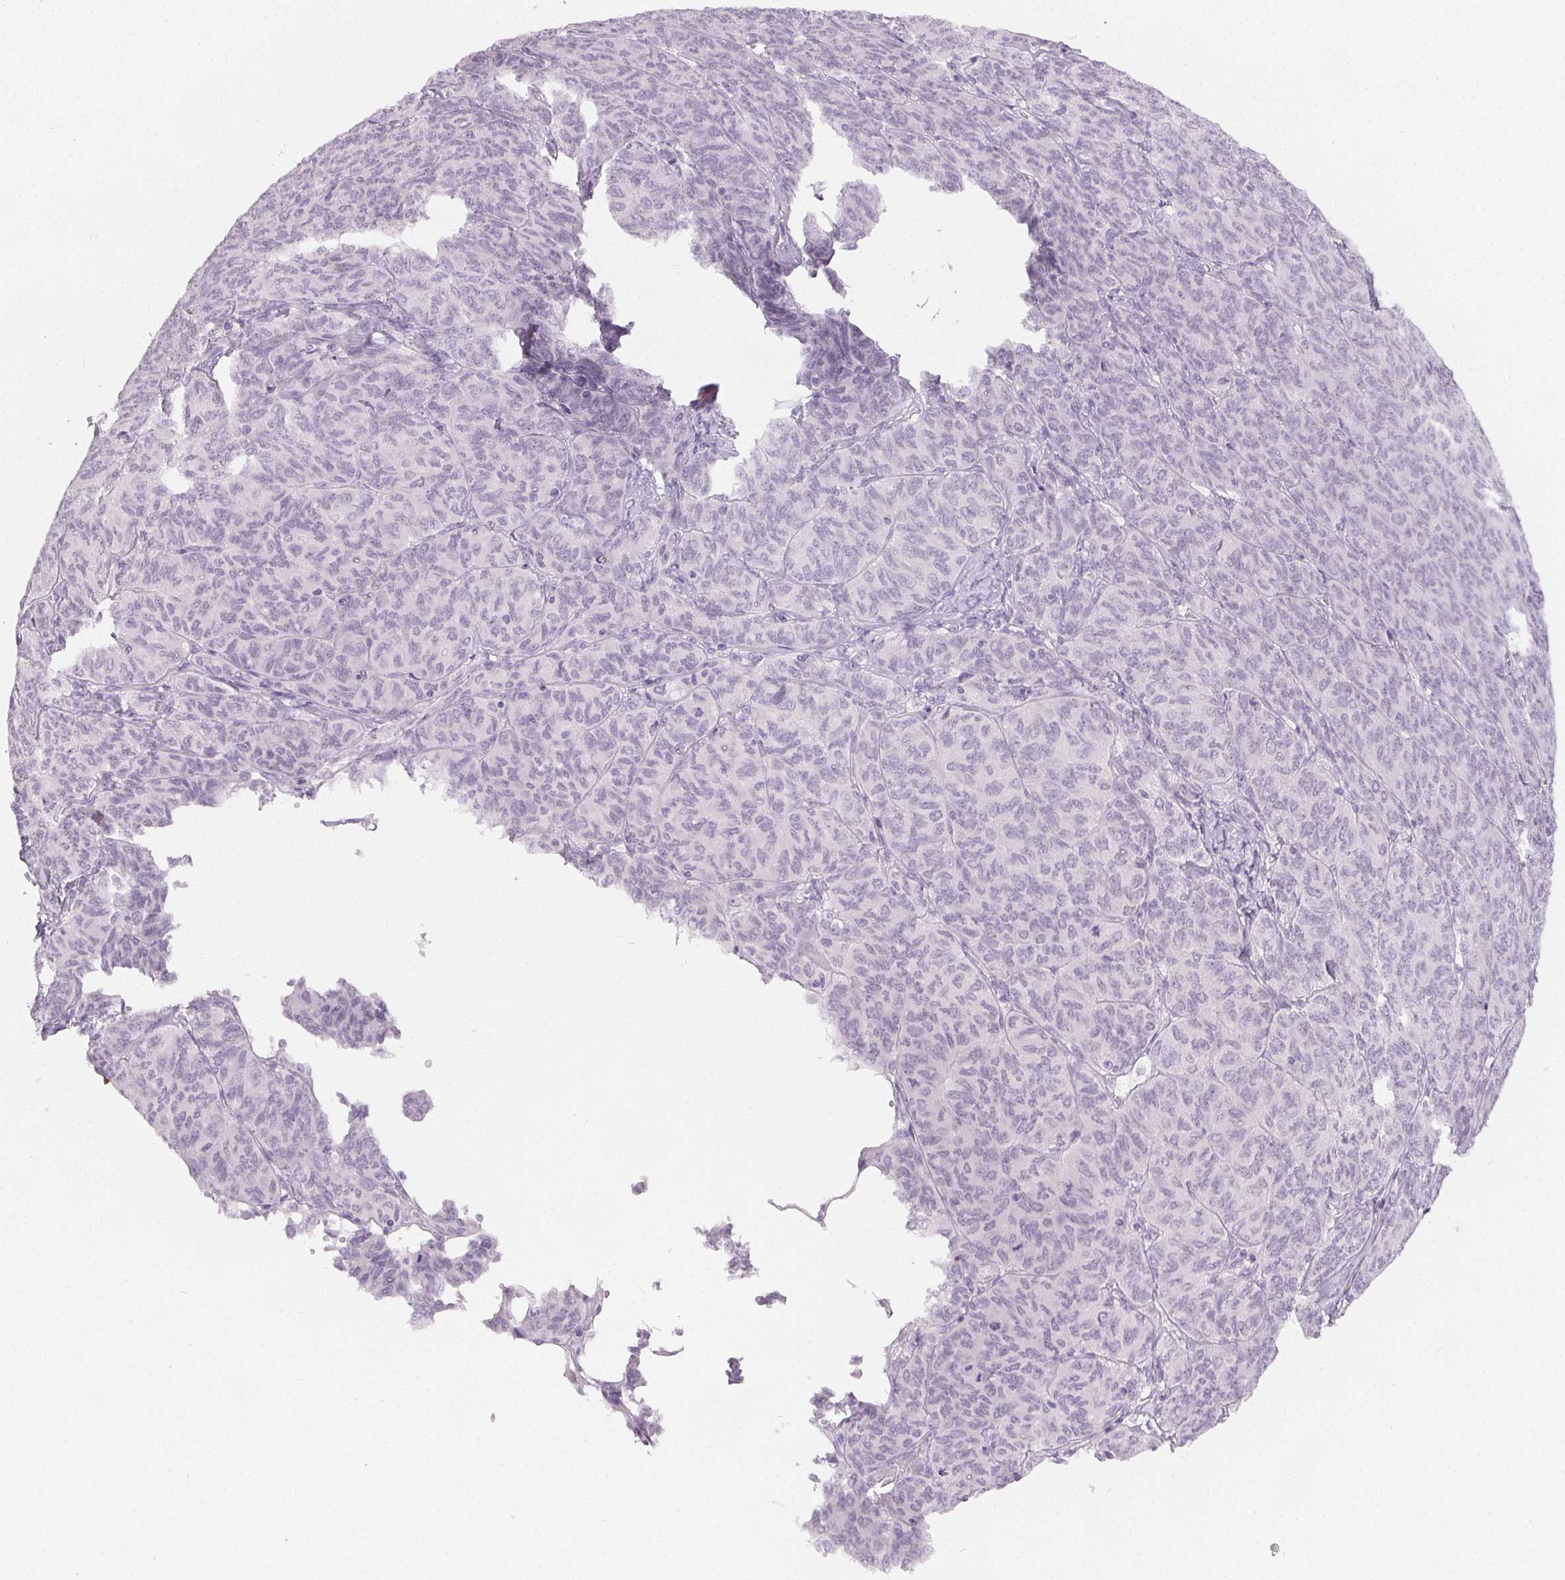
{"staining": {"intensity": "negative", "quantity": "none", "location": "none"}, "tissue": "ovarian cancer", "cell_type": "Tumor cells", "image_type": "cancer", "snomed": [{"axis": "morphology", "description": "Carcinoma, endometroid"}, {"axis": "topography", "description": "Ovary"}], "caption": "Tumor cells are negative for protein expression in human endometroid carcinoma (ovarian). The staining is performed using DAB brown chromogen with nuclei counter-stained in using hematoxylin.", "gene": "MIOX", "patient": {"sex": "female", "age": 80}}